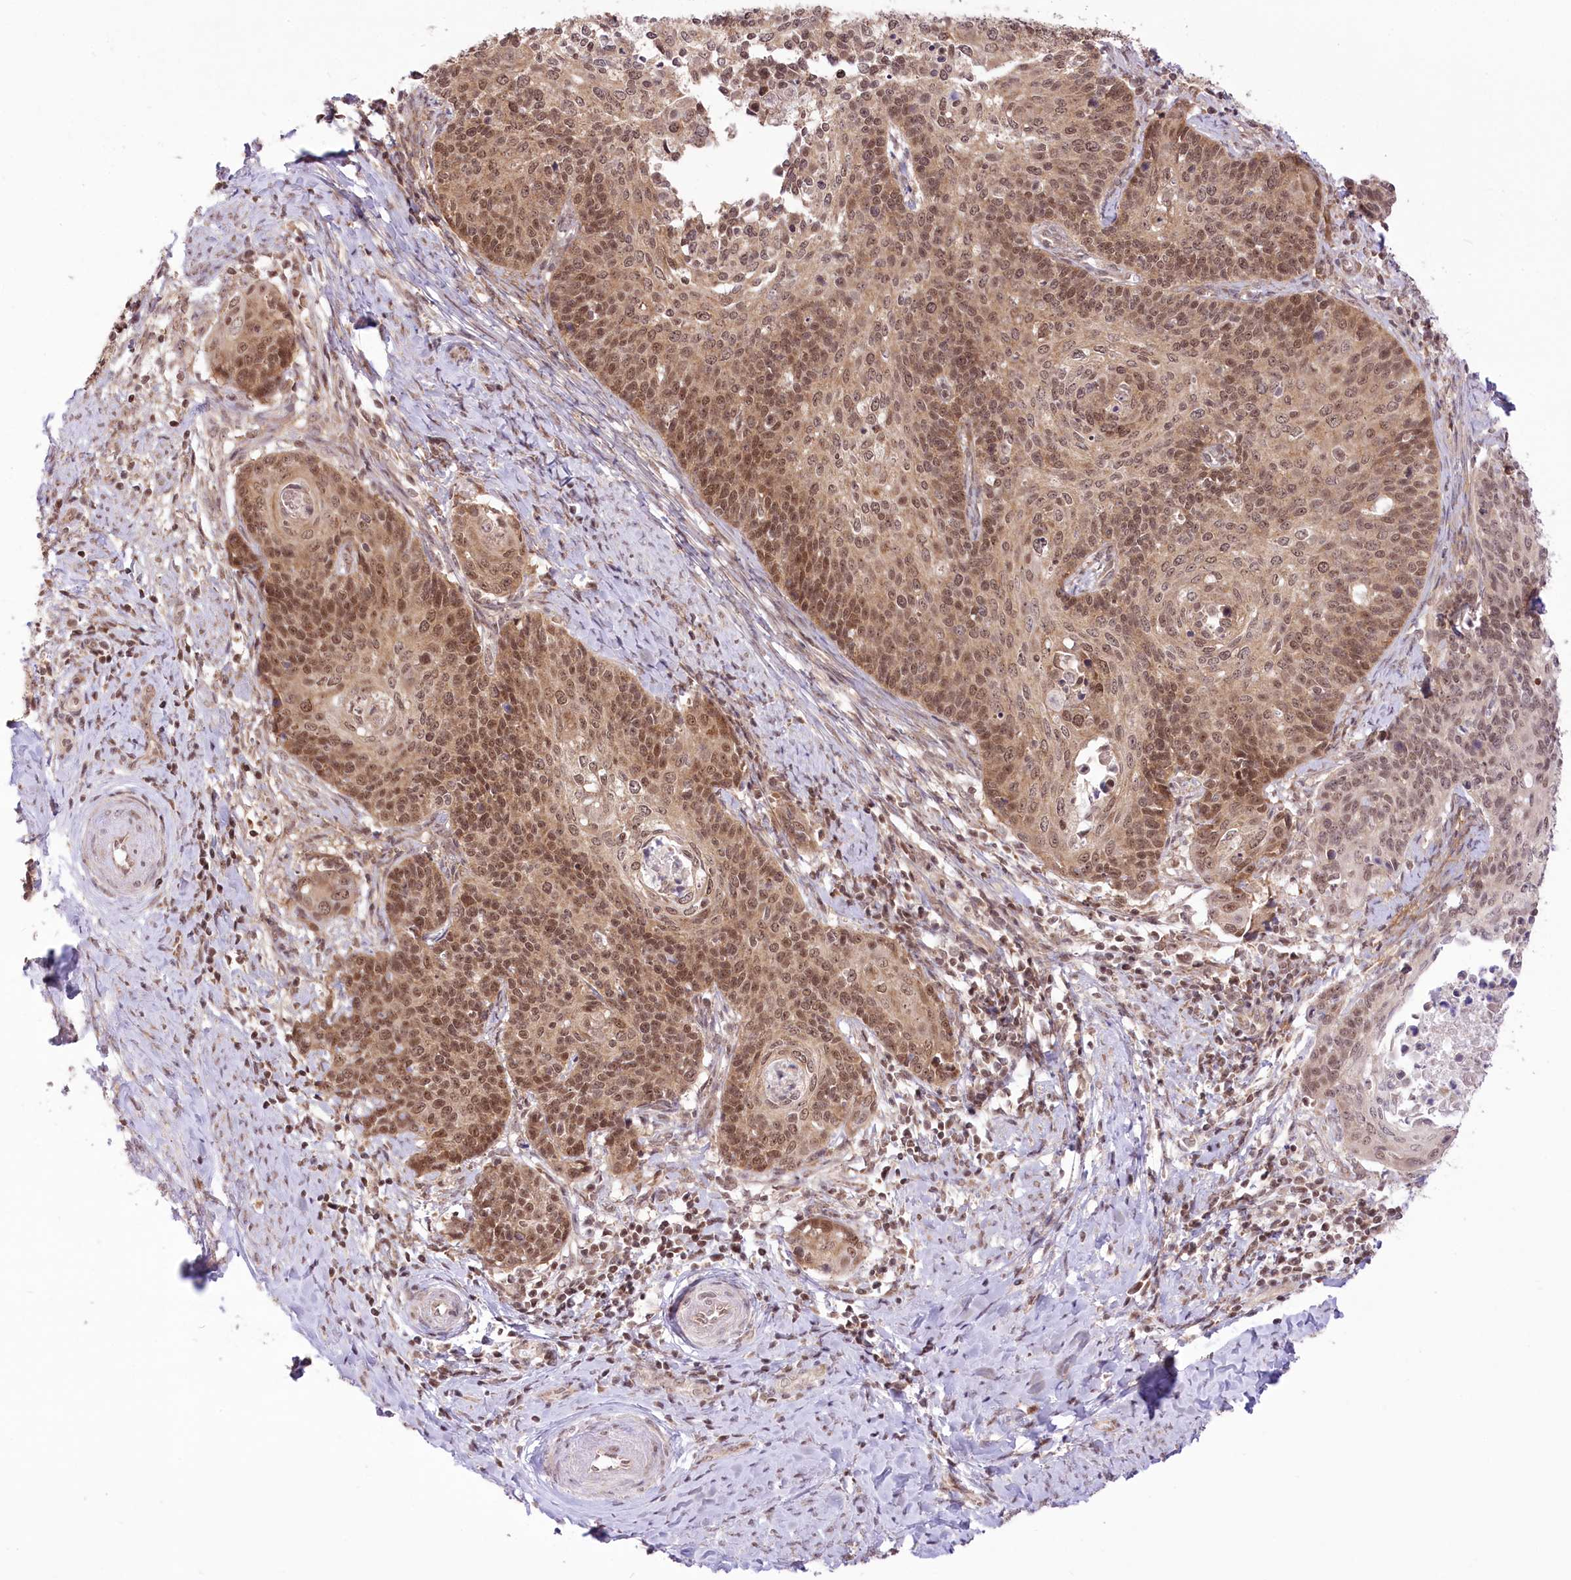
{"staining": {"intensity": "moderate", "quantity": ">75%", "location": "cytoplasmic/membranous,nuclear"}, "tissue": "cervical cancer", "cell_type": "Tumor cells", "image_type": "cancer", "snomed": [{"axis": "morphology", "description": "Squamous cell carcinoma, NOS"}, {"axis": "topography", "description": "Cervix"}], "caption": "Tumor cells reveal medium levels of moderate cytoplasmic/membranous and nuclear staining in approximately >75% of cells in human cervical squamous cell carcinoma. Nuclei are stained in blue.", "gene": "ZMAT2", "patient": {"sex": "female", "age": 39}}